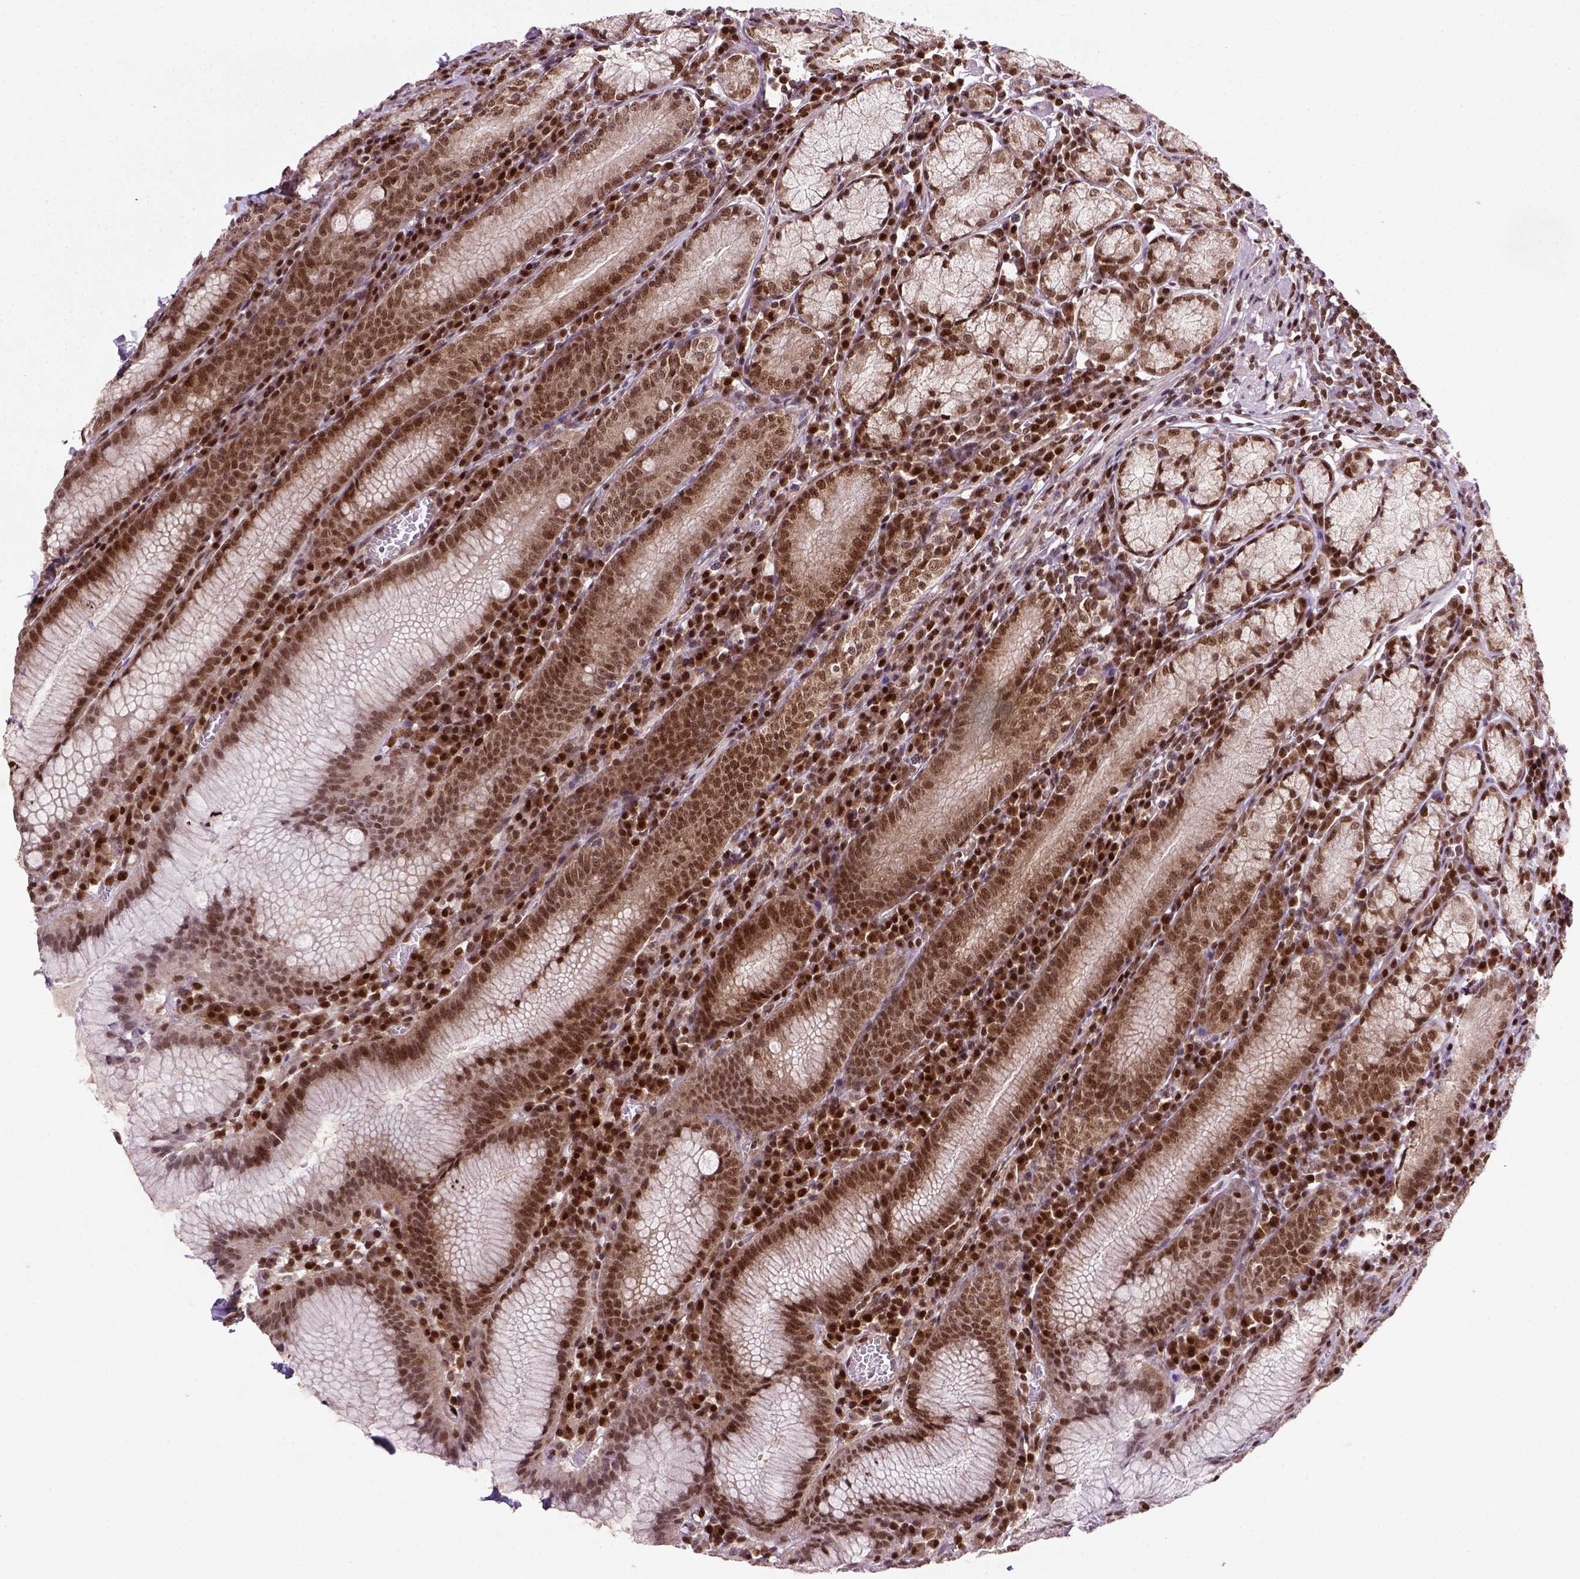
{"staining": {"intensity": "strong", "quantity": ">75%", "location": "nuclear"}, "tissue": "stomach", "cell_type": "Glandular cells", "image_type": "normal", "snomed": [{"axis": "morphology", "description": "Normal tissue, NOS"}, {"axis": "topography", "description": "Stomach"}], "caption": "DAB immunohistochemical staining of unremarkable stomach reveals strong nuclear protein staining in approximately >75% of glandular cells.", "gene": "MGMT", "patient": {"sex": "male", "age": 55}}